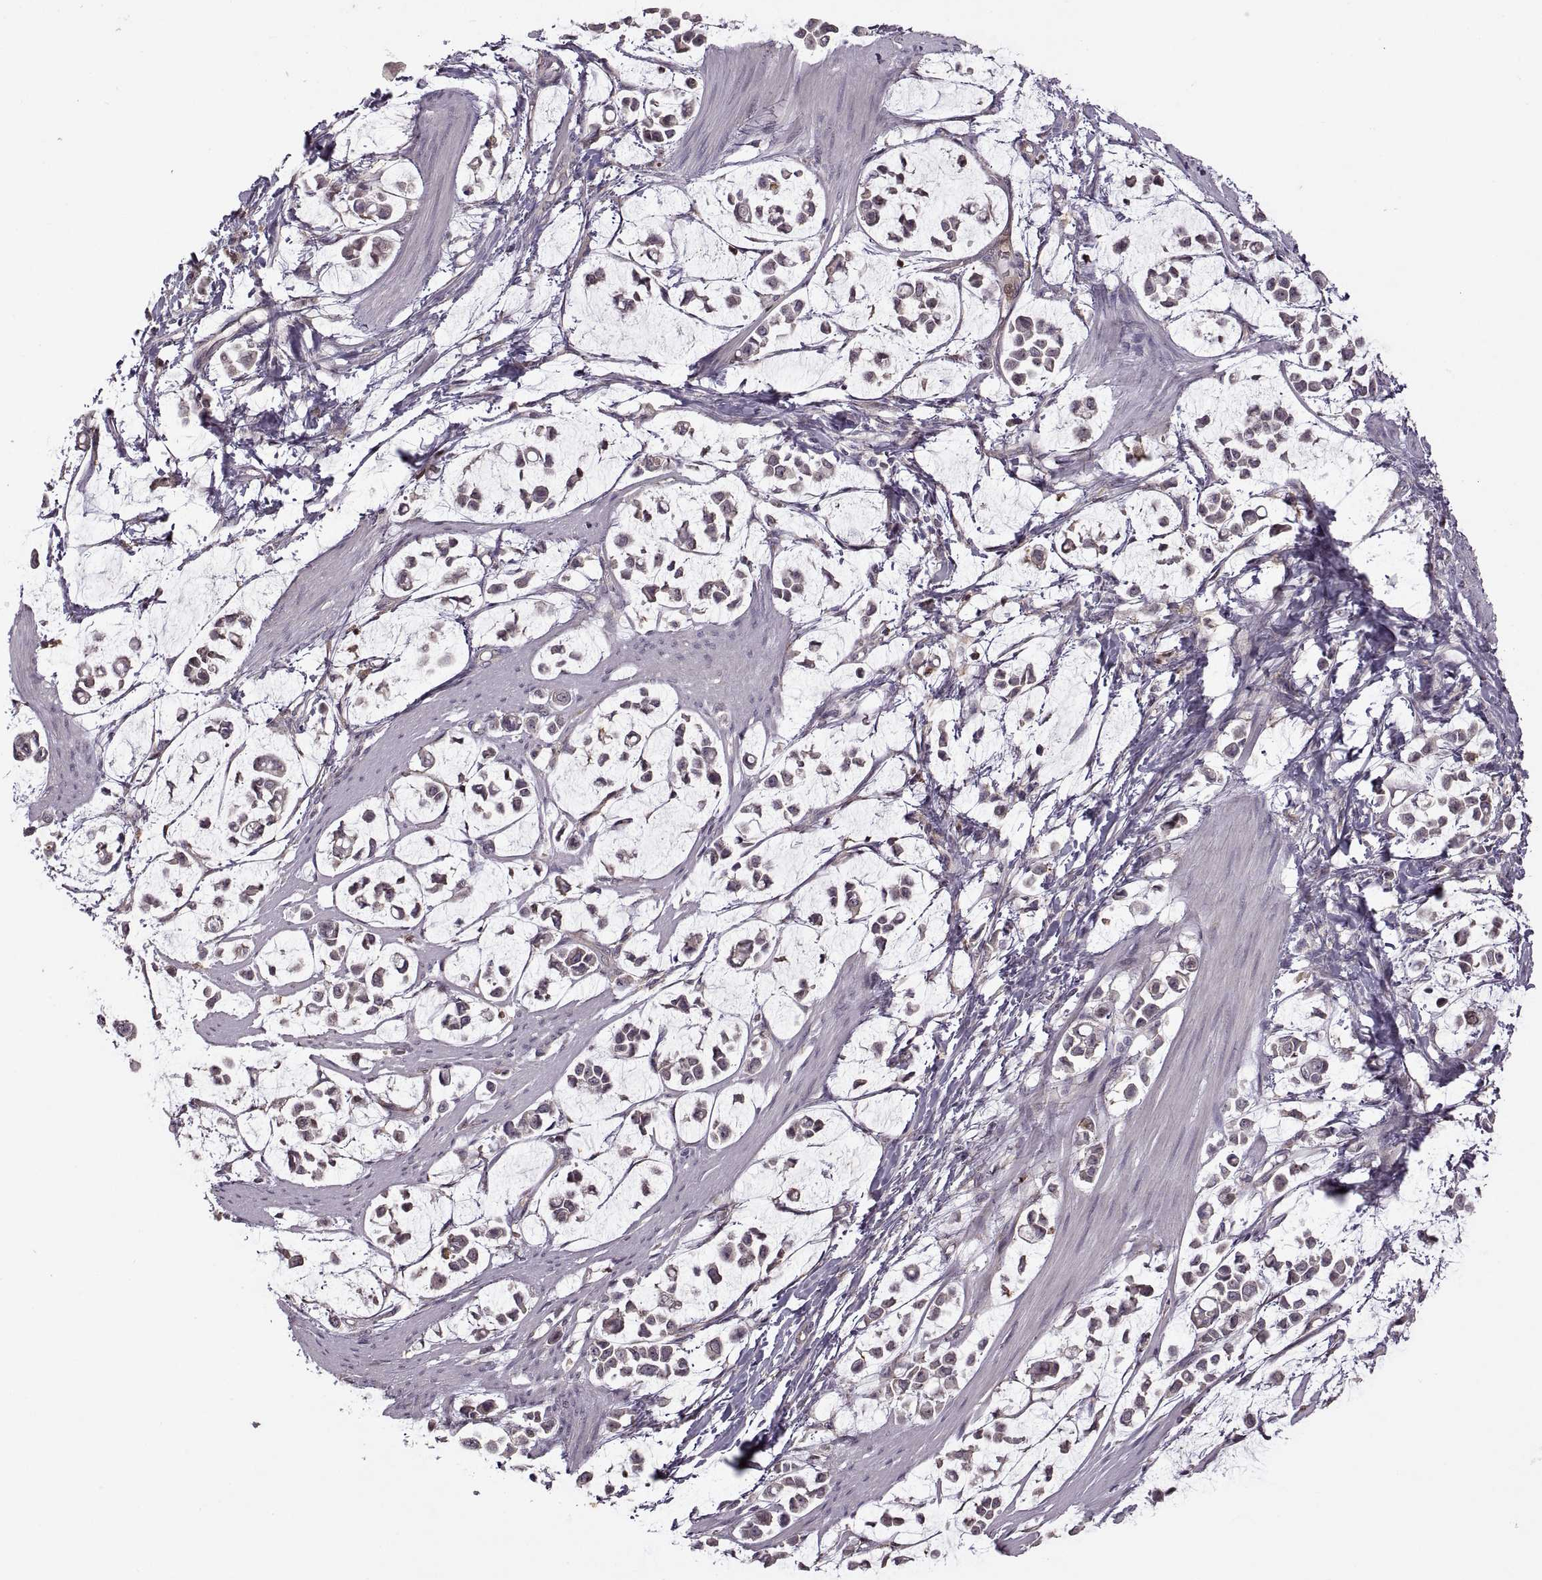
{"staining": {"intensity": "negative", "quantity": "none", "location": "none"}, "tissue": "stomach cancer", "cell_type": "Tumor cells", "image_type": "cancer", "snomed": [{"axis": "morphology", "description": "Adenocarcinoma, NOS"}, {"axis": "topography", "description": "Stomach"}], "caption": "The micrograph exhibits no staining of tumor cells in stomach cancer (adenocarcinoma).", "gene": "PIERCE1", "patient": {"sex": "male", "age": 82}}